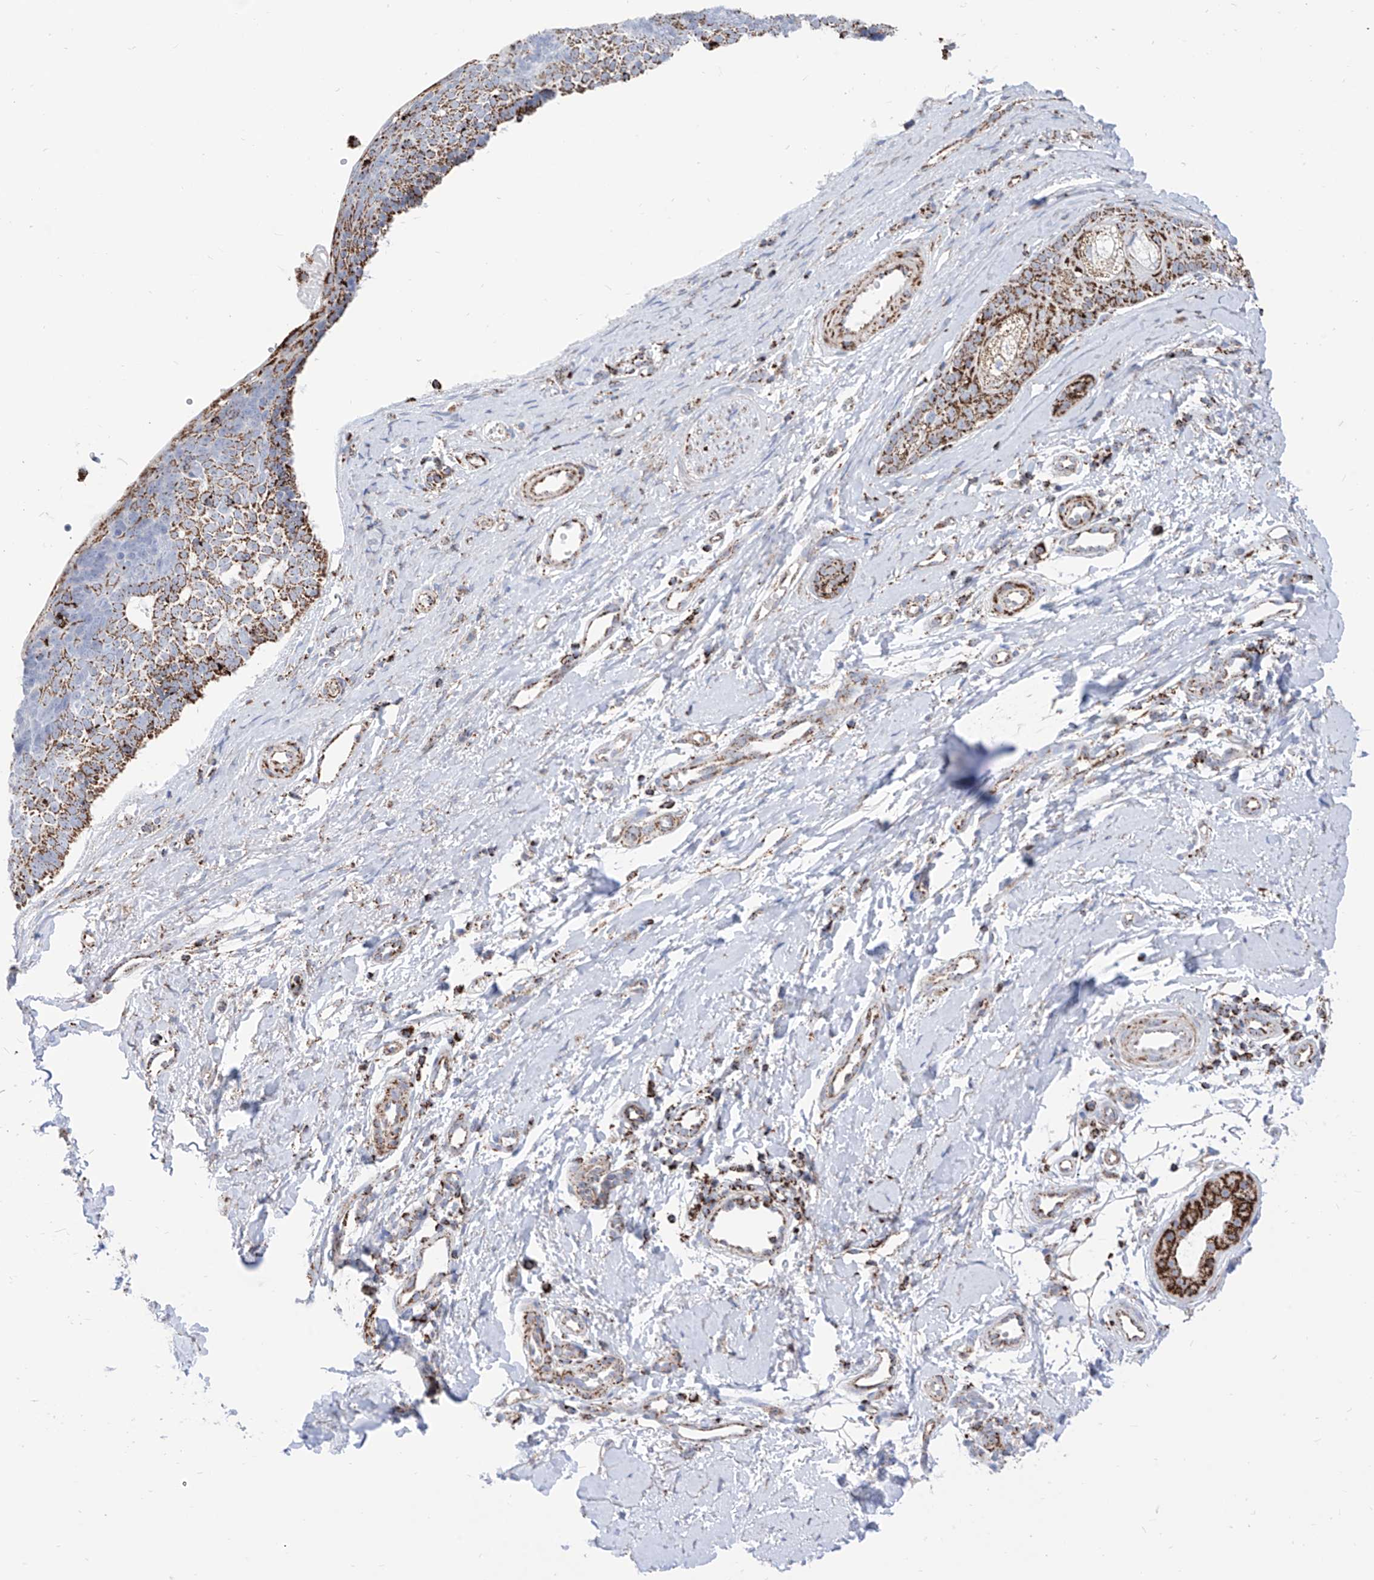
{"staining": {"intensity": "strong", "quantity": "25%-75%", "location": "cytoplasmic/membranous"}, "tissue": "skin cancer", "cell_type": "Tumor cells", "image_type": "cancer", "snomed": [{"axis": "morphology", "description": "Basal cell carcinoma"}, {"axis": "topography", "description": "Skin"}], "caption": "Human skin cancer stained with a protein marker displays strong staining in tumor cells.", "gene": "COX5B", "patient": {"sex": "female", "age": 81}}